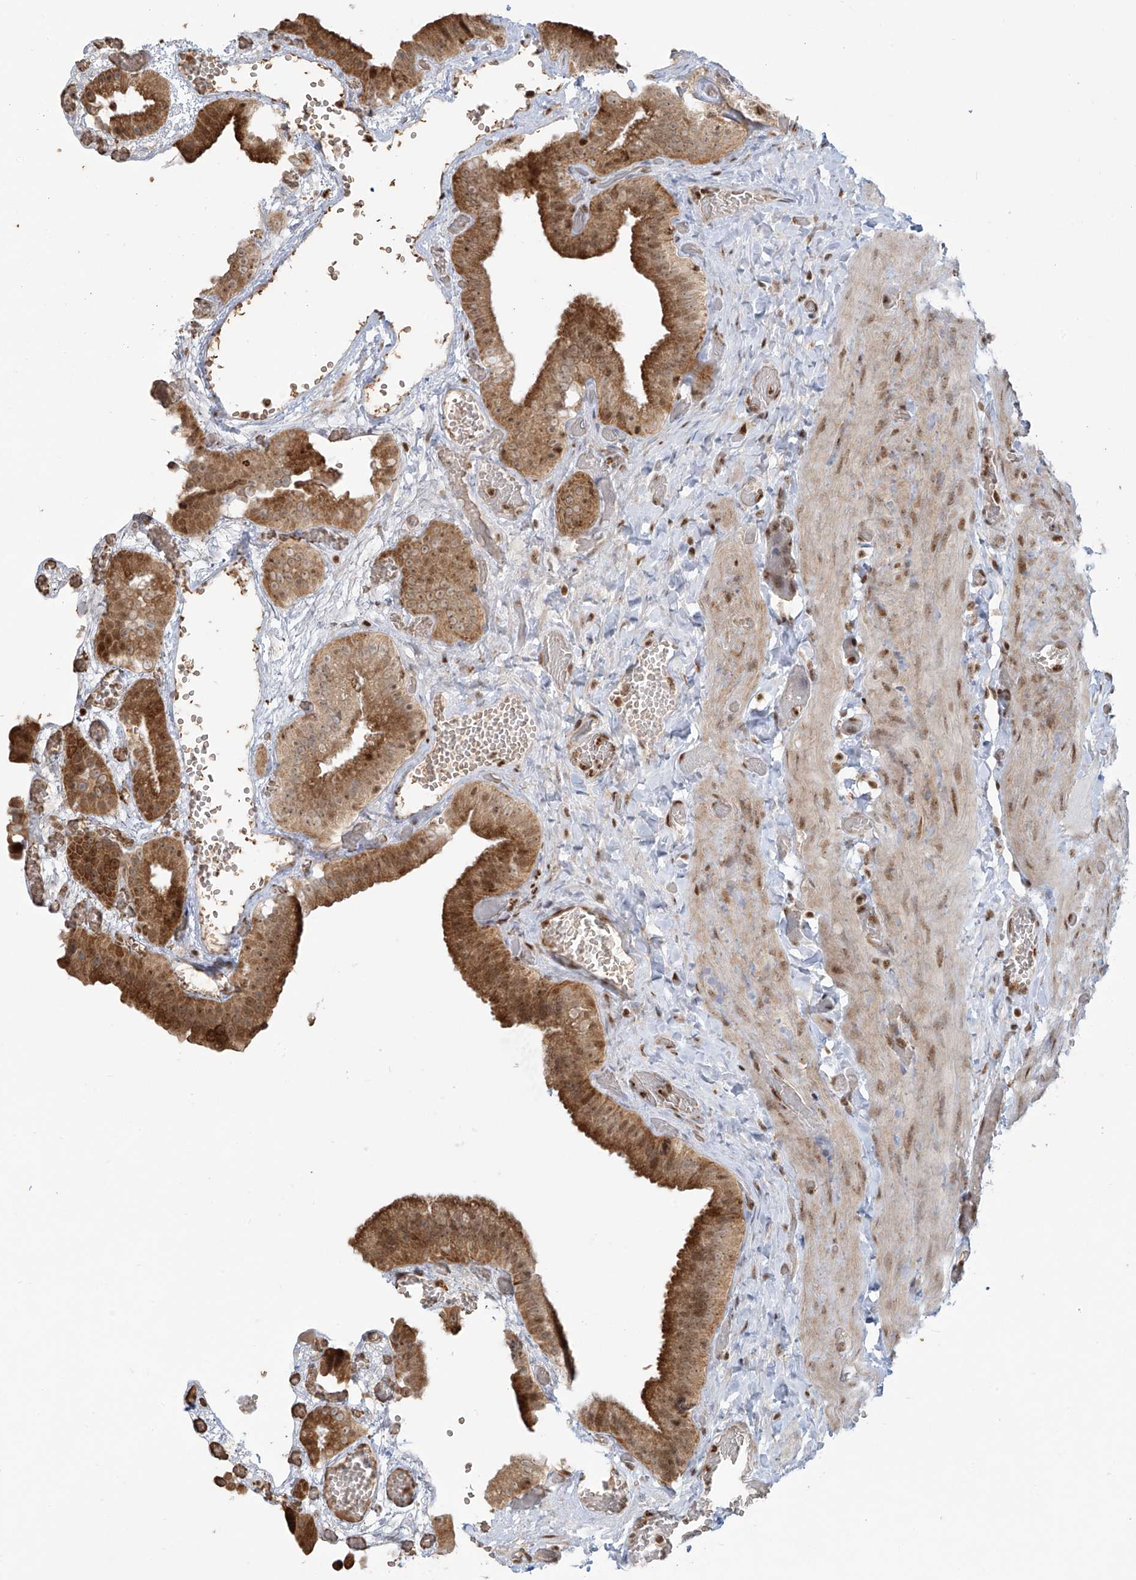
{"staining": {"intensity": "moderate", "quantity": ">75%", "location": "cytoplasmic/membranous,nuclear"}, "tissue": "gallbladder", "cell_type": "Glandular cells", "image_type": "normal", "snomed": [{"axis": "morphology", "description": "Normal tissue, NOS"}, {"axis": "topography", "description": "Gallbladder"}], "caption": "The micrograph exhibits a brown stain indicating the presence of a protein in the cytoplasmic/membranous,nuclear of glandular cells in gallbladder. Using DAB (brown) and hematoxylin (blue) stains, captured at high magnification using brightfield microscopy.", "gene": "VMP1", "patient": {"sex": "female", "age": 64}}